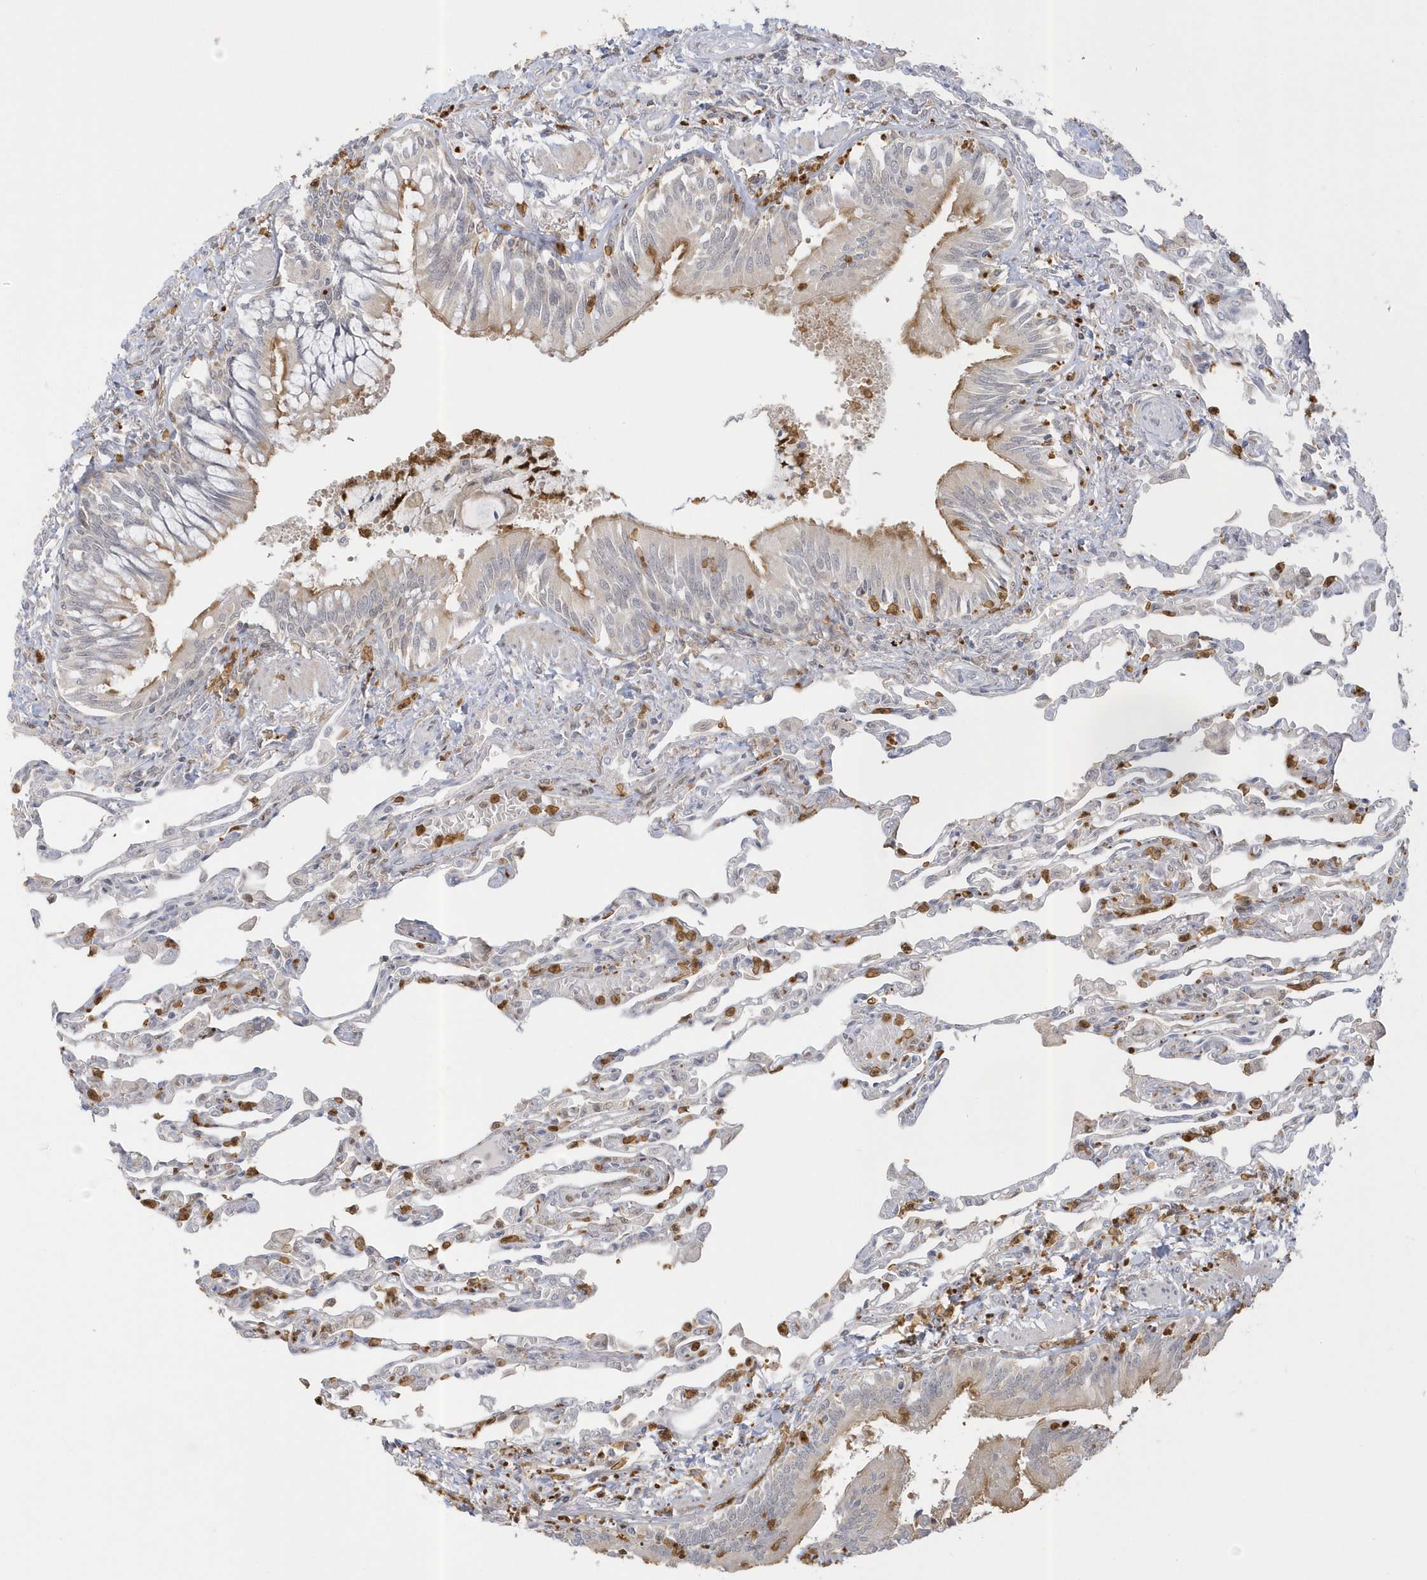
{"staining": {"intensity": "negative", "quantity": "none", "location": "none"}, "tissue": "lung", "cell_type": "Alveolar cells", "image_type": "normal", "snomed": [{"axis": "morphology", "description": "Normal tissue, NOS"}, {"axis": "topography", "description": "Bronchus"}, {"axis": "topography", "description": "Lung"}], "caption": "High magnification brightfield microscopy of benign lung stained with DAB (brown) and counterstained with hematoxylin (blue): alveolar cells show no significant positivity. (Brightfield microscopy of DAB (3,3'-diaminobenzidine) IHC at high magnification).", "gene": "NAF1", "patient": {"sex": "female", "age": 49}}